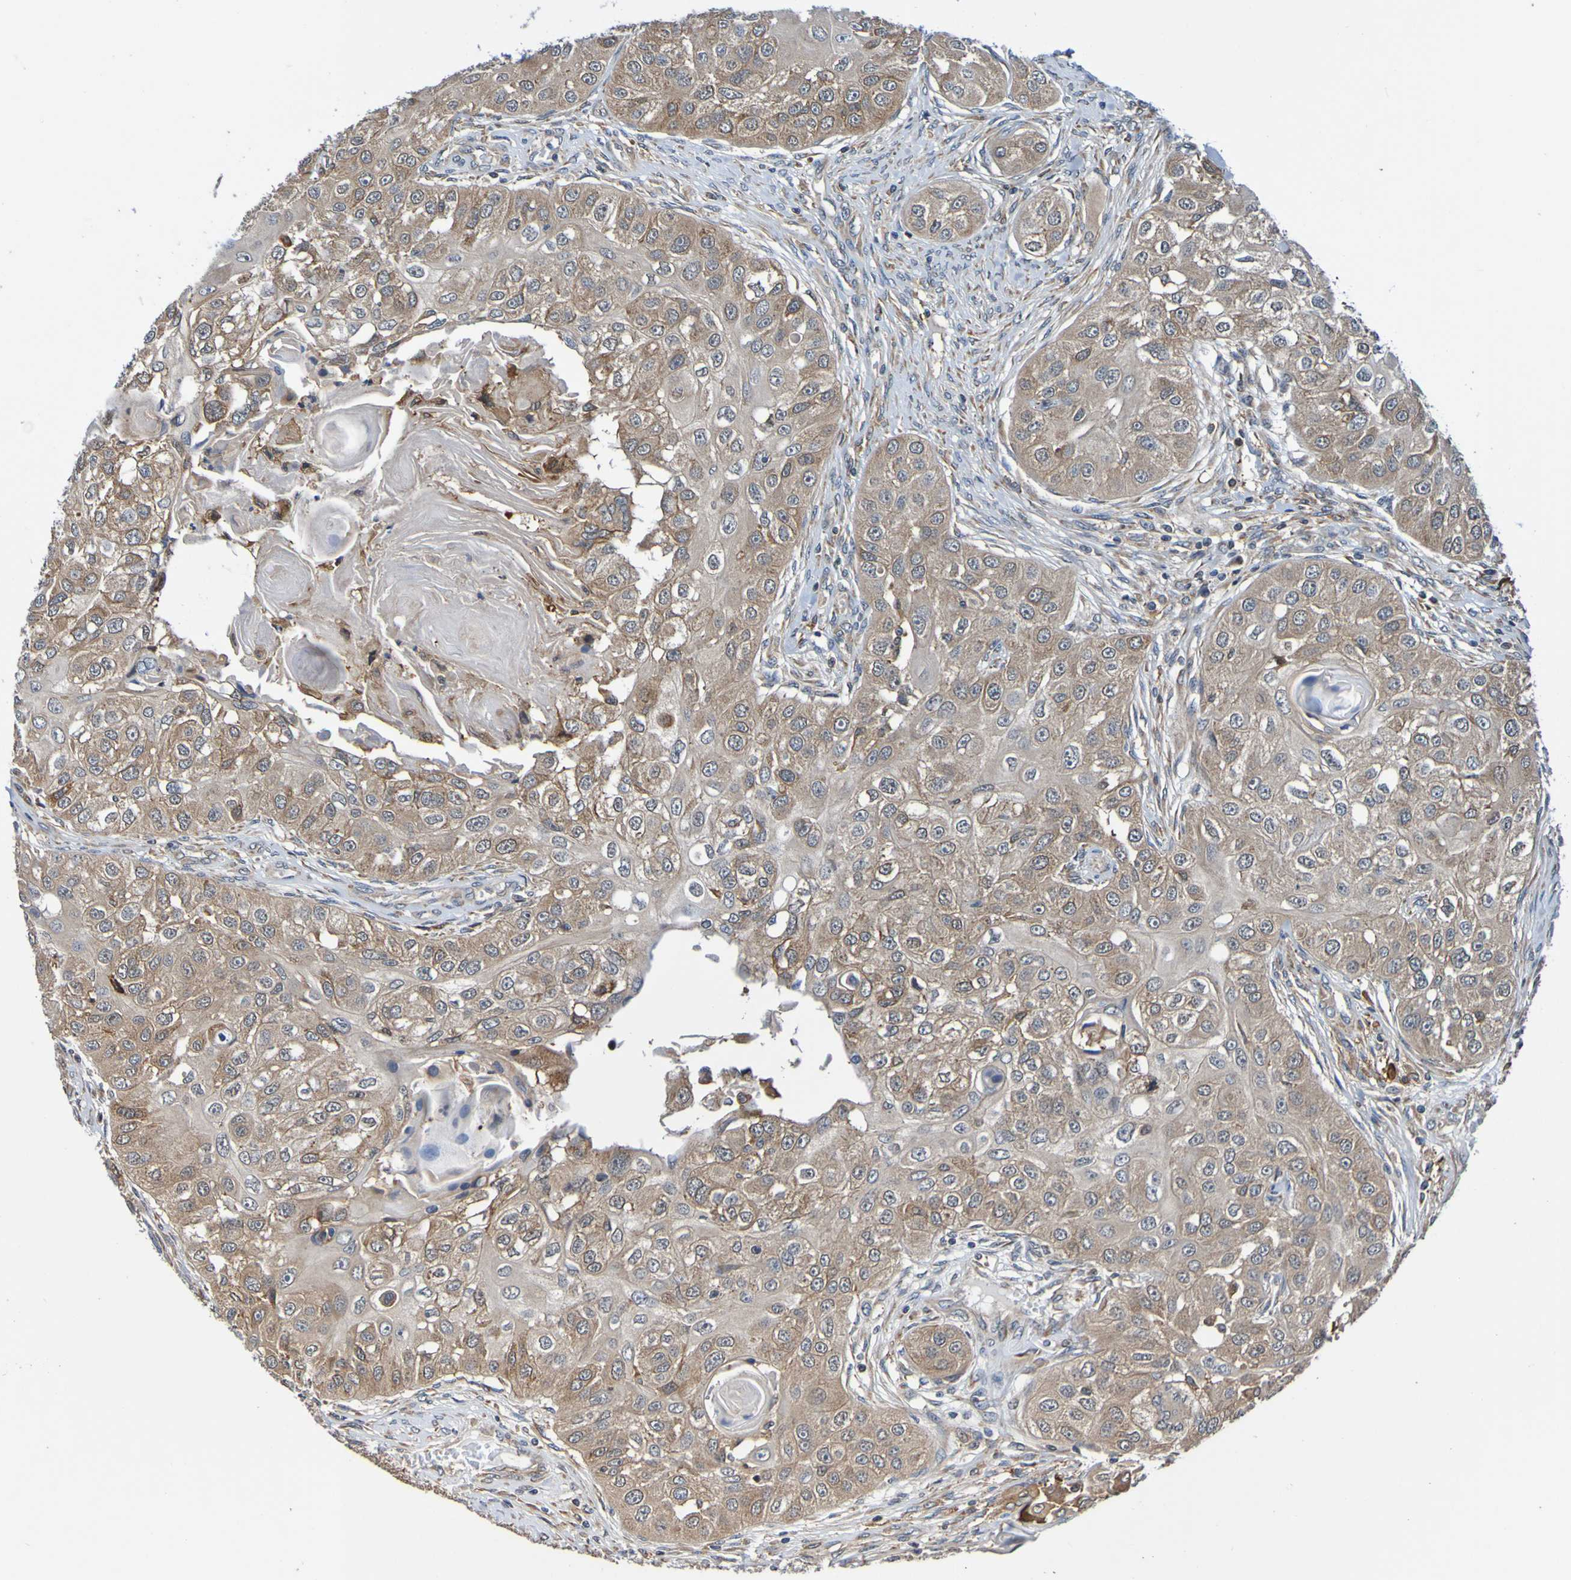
{"staining": {"intensity": "weak", "quantity": ">75%", "location": "cytoplasmic/membranous"}, "tissue": "head and neck cancer", "cell_type": "Tumor cells", "image_type": "cancer", "snomed": [{"axis": "morphology", "description": "Normal tissue, NOS"}, {"axis": "morphology", "description": "Squamous cell carcinoma, NOS"}, {"axis": "topography", "description": "Skeletal muscle"}, {"axis": "topography", "description": "Head-Neck"}], "caption": "Head and neck cancer (squamous cell carcinoma) tissue displays weak cytoplasmic/membranous positivity in approximately >75% of tumor cells, visualized by immunohistochemistry.", "gene": "AXIN1", "patient": {"sex": "male", "age": 51}}